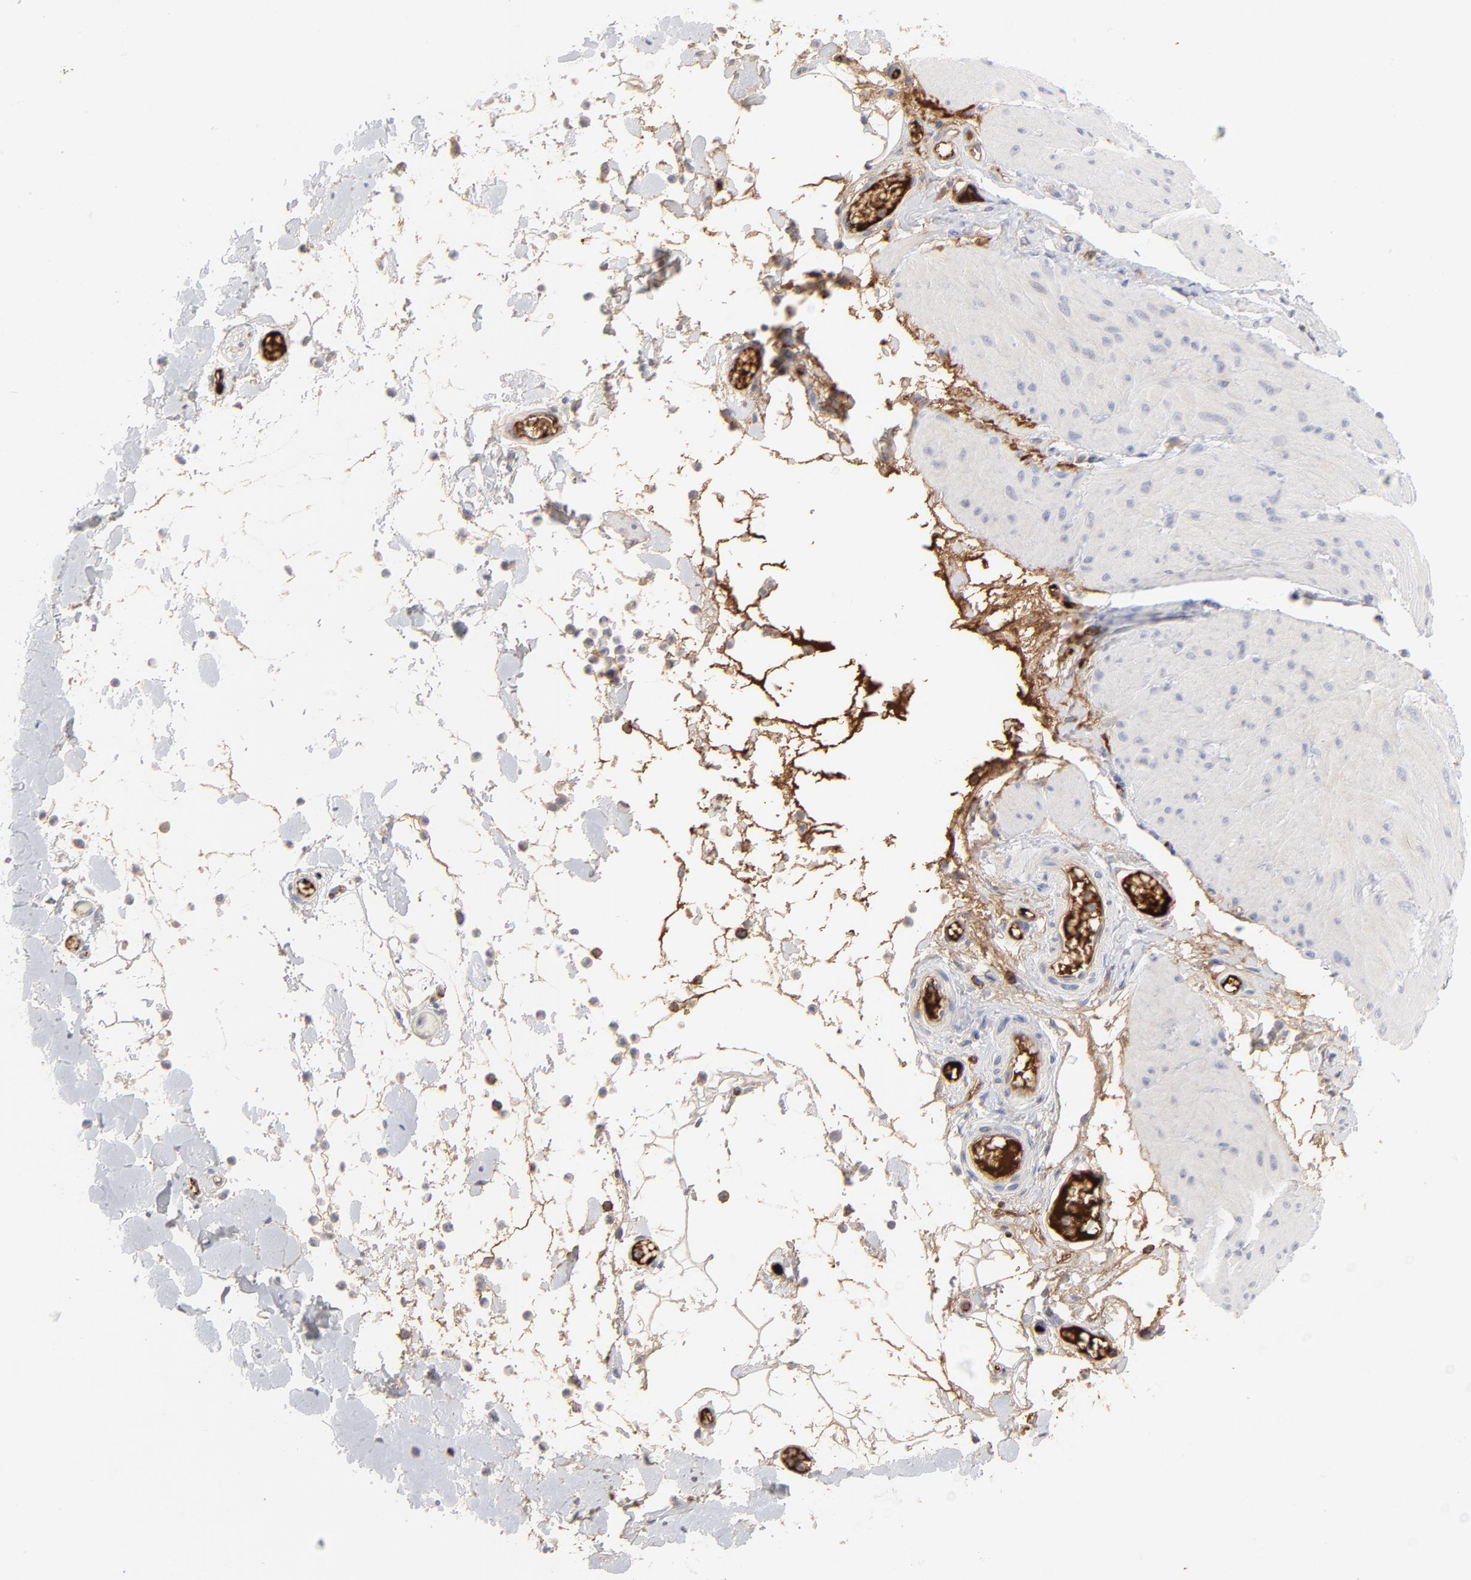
{"staining": {"intensity": "negative", "quantity": "none", "location": "none"}, "tissue": "smooth muscle", "cell_type": "Smooth muscle cells", "image_type": "normal", "snomed": [{"axis": "morphology", "description": "Normal tissue, NOS"}, {"axis": "topography", "description": "Smooth muscle"}, {"axis": "topography", "description": "Colon"}], "caption": "Benign smooth muscle was stained to show a protein in brown. There is no significant expression in smooth muscle cells. (DAB (3,3'-diaminobenzidine) immunohistochemistry visualized using brightfield microscopy, high magnification).", "gene": "CCR3", "patient": {"sex": "male", "age": 67}}